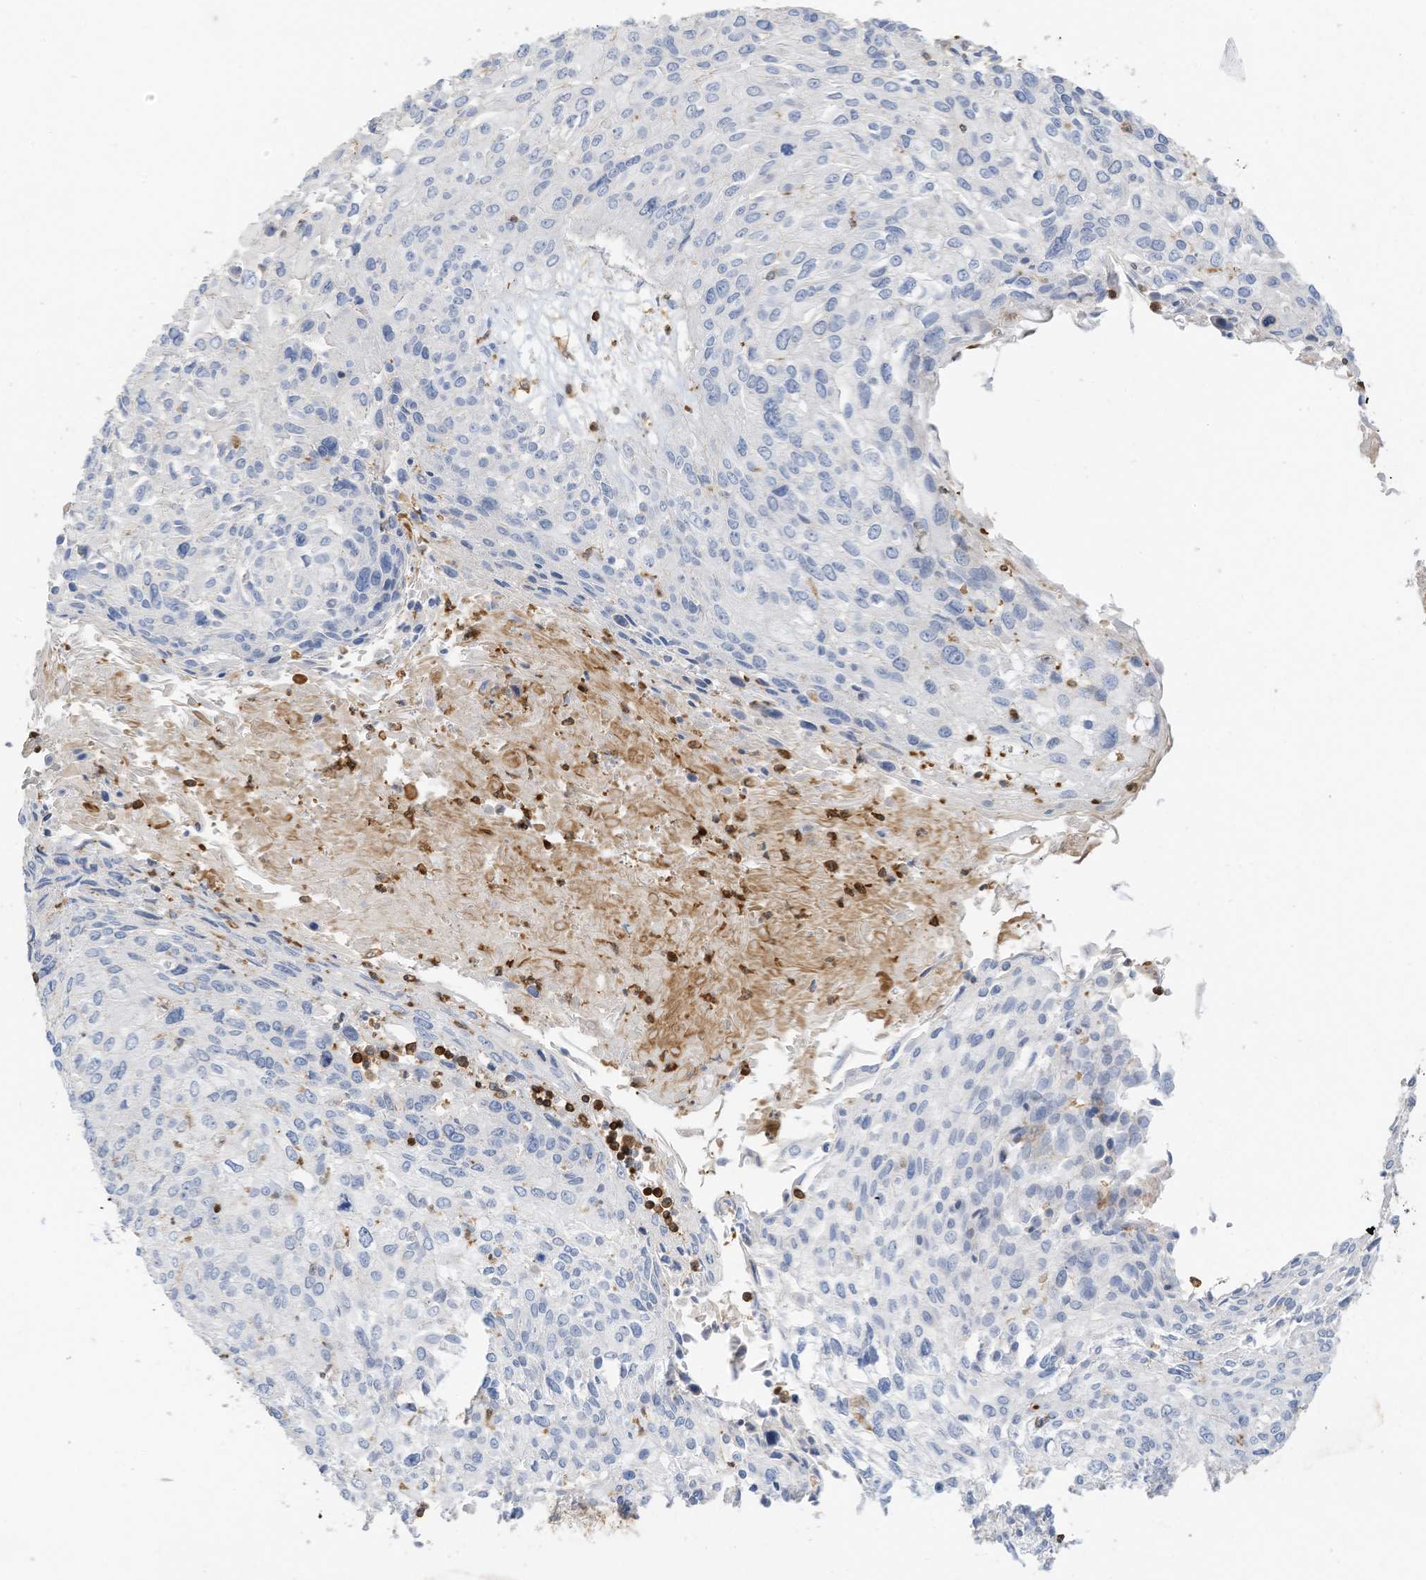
{"staining": {"intensity": "negative", "quantity": "none", "location": "none"}, "tissue": "cervical cancer", "cell_type": "Tumor cells", "image_type": "cancer", "snomed": [{"axis": "morphology", "description": "Squamous cell carcinoma, NOS"}, {"axis": "topography", "description": "Cervix"}], "caption": "DAB immunohistochemical staining of human cervical cancer (squamous cell carcinoma) displays no significant positivity in tumor cells.", "gene": "ARHGAP25", "patient": {"sex": "female", "age": 51}}